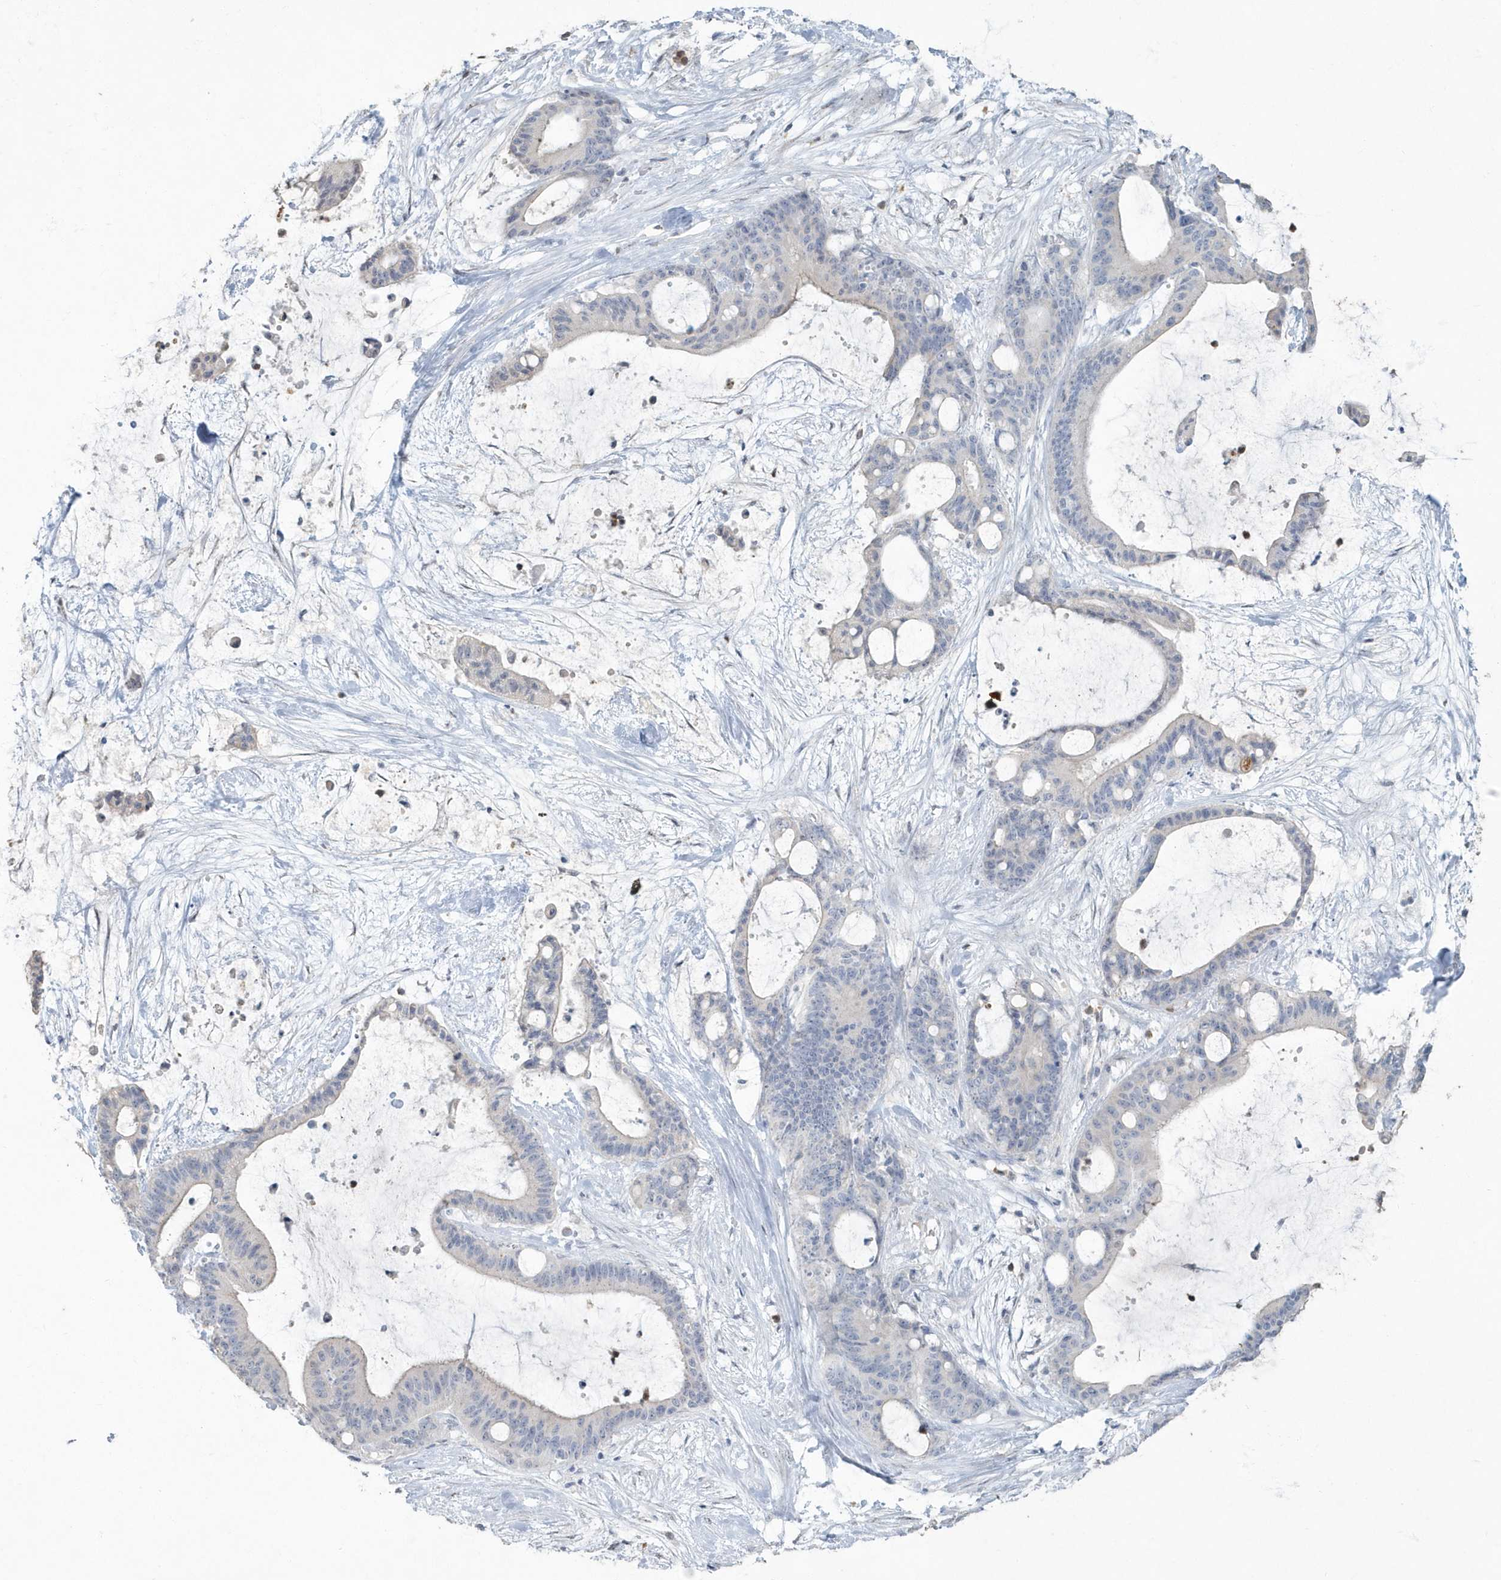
{"staining": {"intensity": "negative", "quantity": "none", "location": "none"}, "tissue": "liver cancer", "cell_type": "Tumor cells", "image_type": "cancer", "snomed": [{"axis": "morphology", "description": "Cholangiocarcinoma"}, {"axis": "topography", "description": "Liver"}], "caption": "An image of human cholangiocarcinoma (liver) is negative for staining in tumor cells.", "gene": "MYOT", "patient": {"sex": "female", "age": 73}}